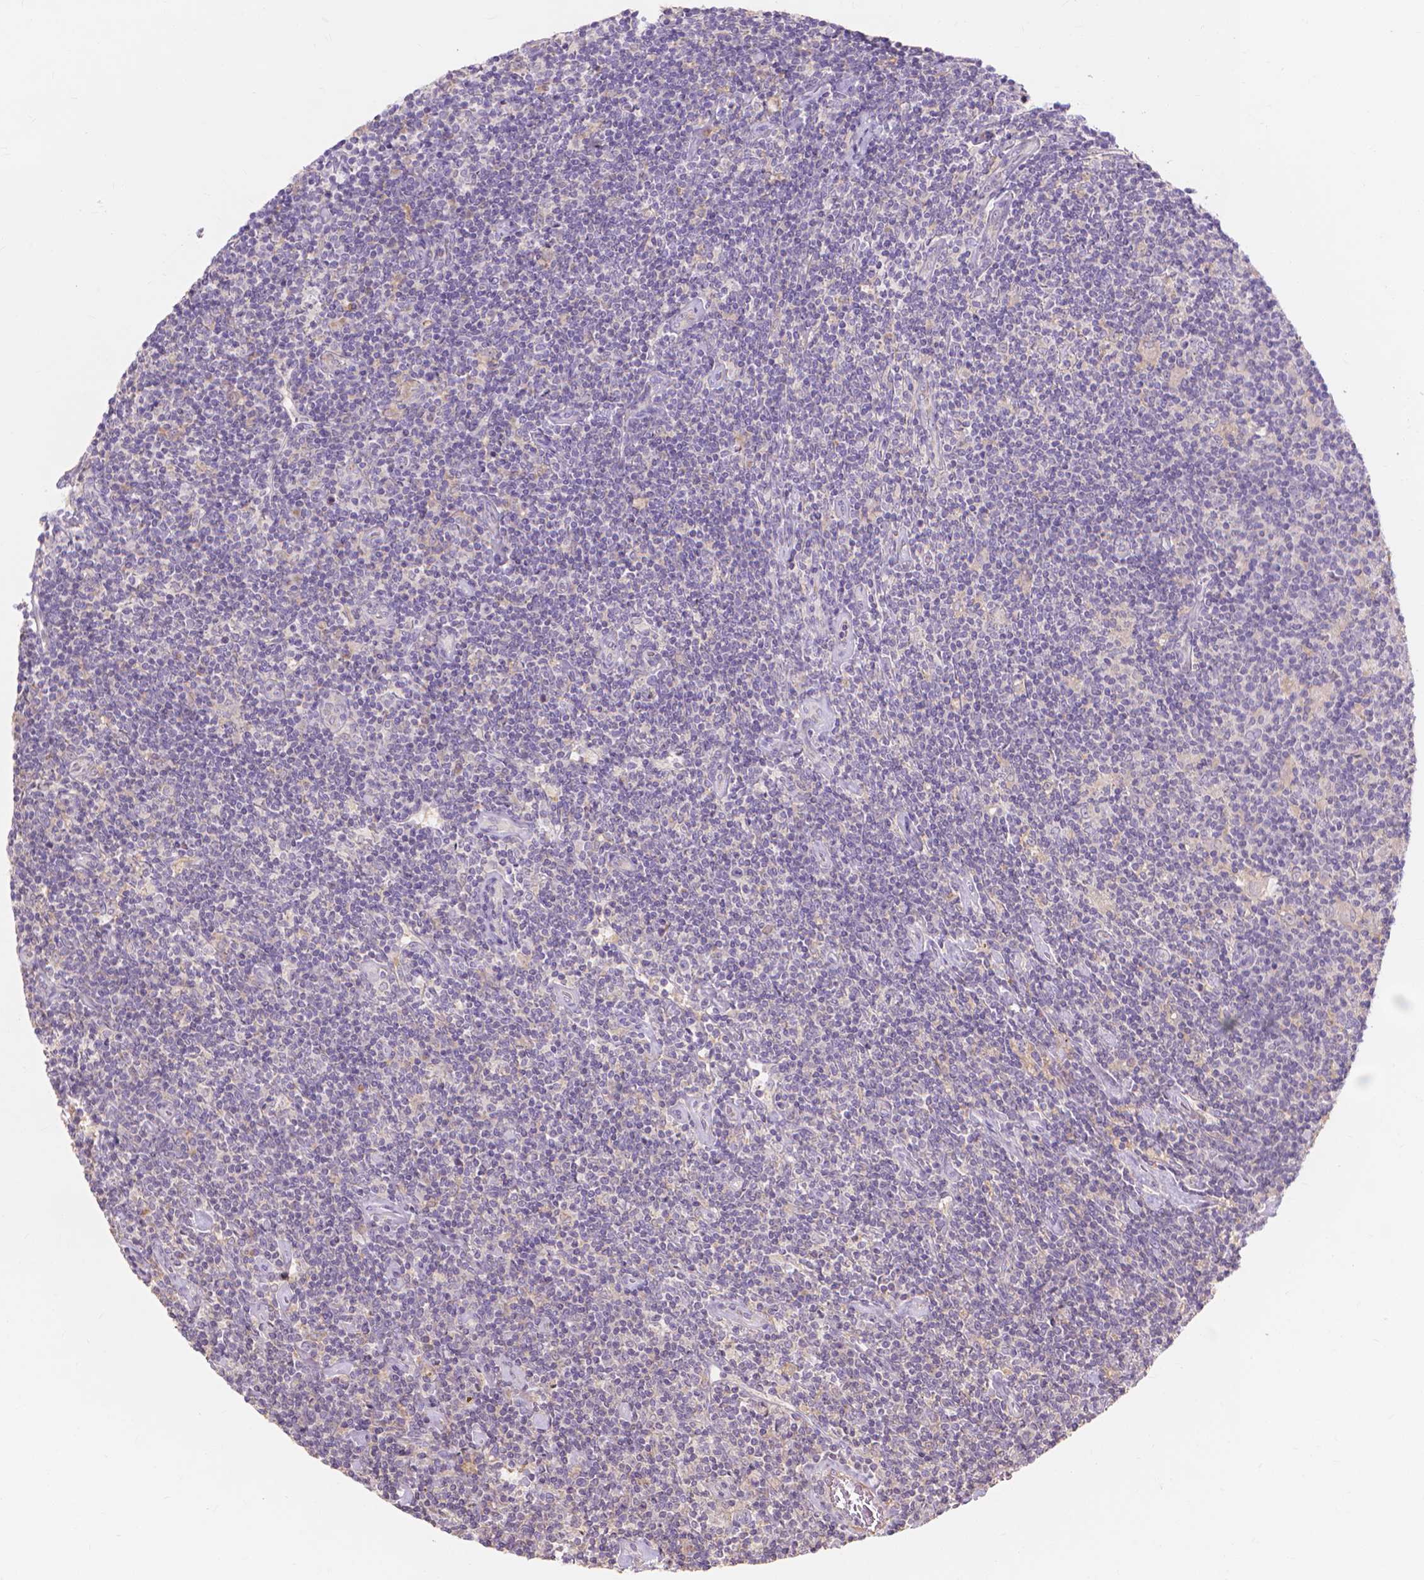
{"staining": {"intensity": "negative", "quantity": "none", "location": "none"}, "tissue": "lymphoma", "cell_type": "Tumor cells", "image_type": "cancer", "snomed": [{"axis": "morphology", "description": "Hodgkin's disease, NOS"}, {"axis": "topography", "description": "Lymph node"}], "caption": "Tumor cells show no significant protein positivity in Hodgkin's disease.", "gene": "PRDM13", "patient": {"sex": "male", "age": 40}}